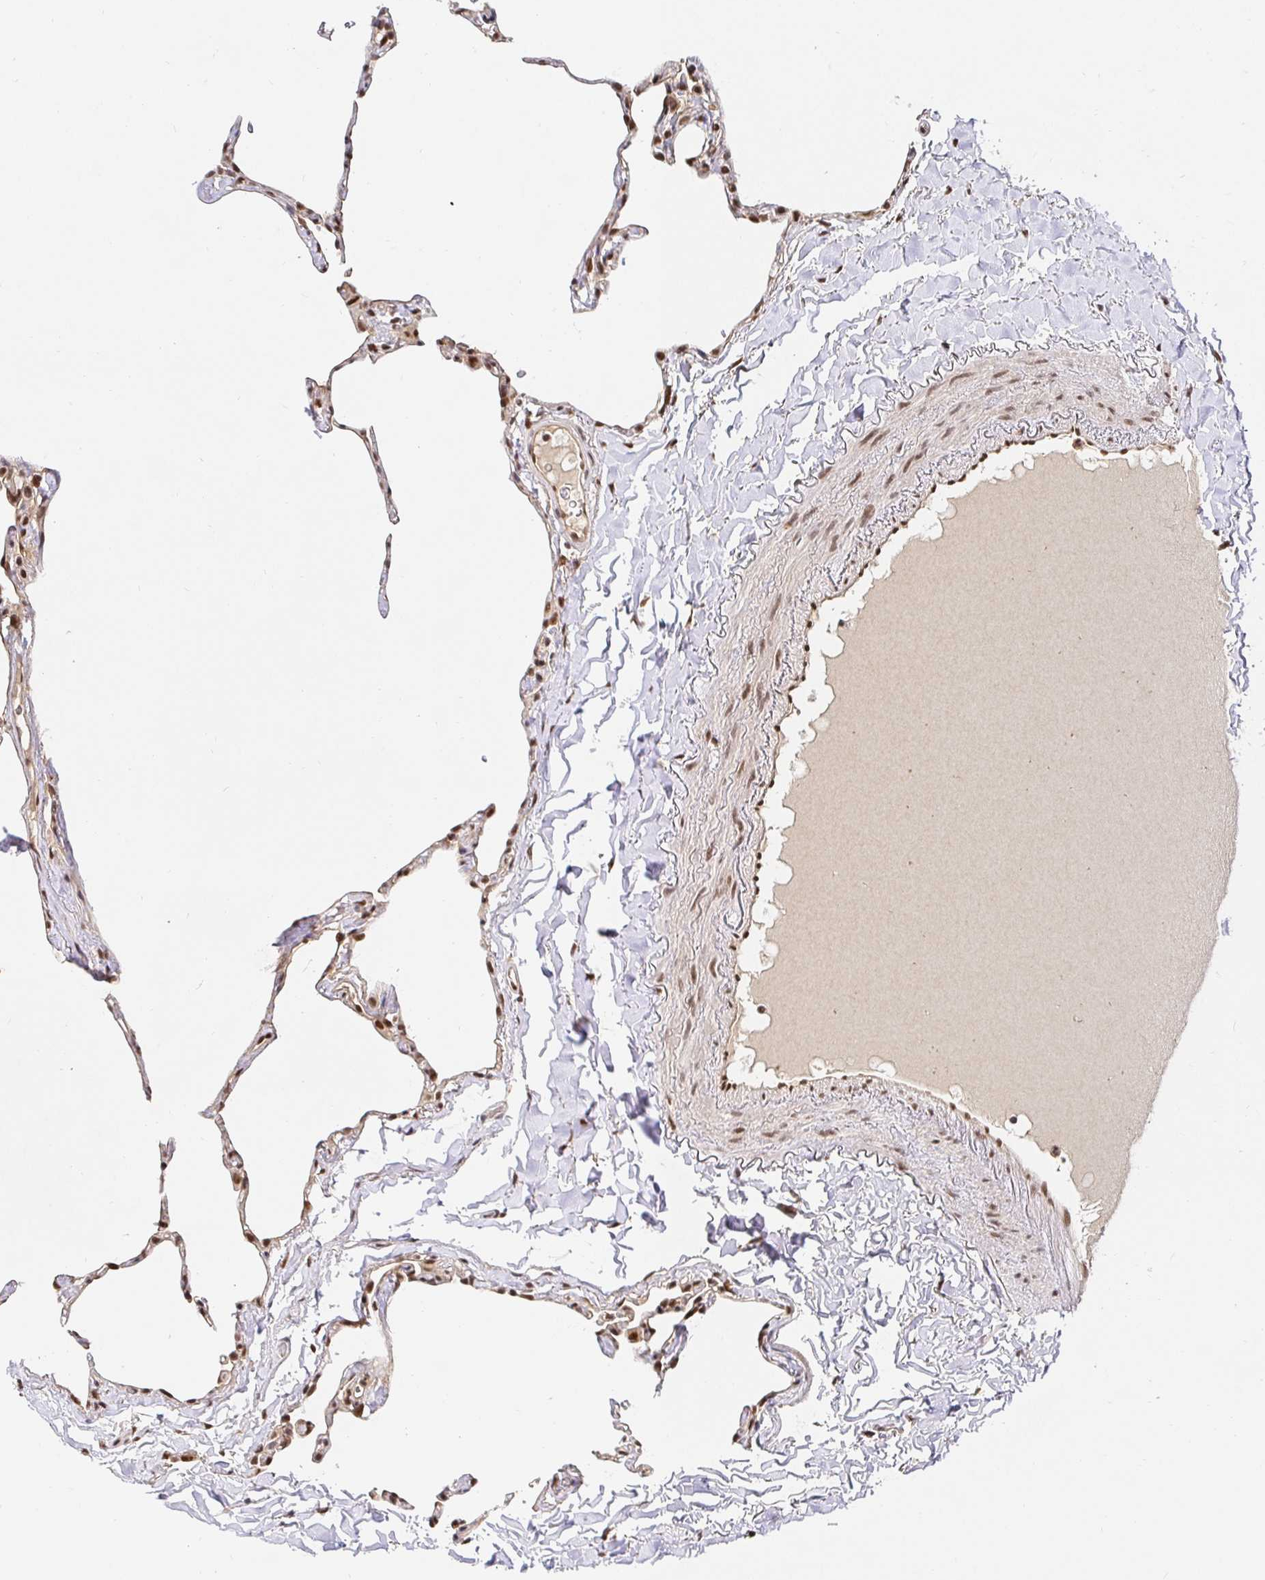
{"staining": {"intensity": "moderate", "quantity": ">75%", "location": "nuclear"}, "tissue": "lung", "cell_type": "Alveolar cells", "image_type": "normal", "snomed": [{"axis": "morphology", "description": "Normal tissue, NOS"}, {"axis": "topography", "description": "Lung"}], "caption": "An image of lung stained for a protein reveals moderate nuclear brown staining in alveolar cells. (Brightfield microscopy of DAB IHC at high magnification).", "gene": "USF1", "patient": {"sex": "male", "age": 65}}